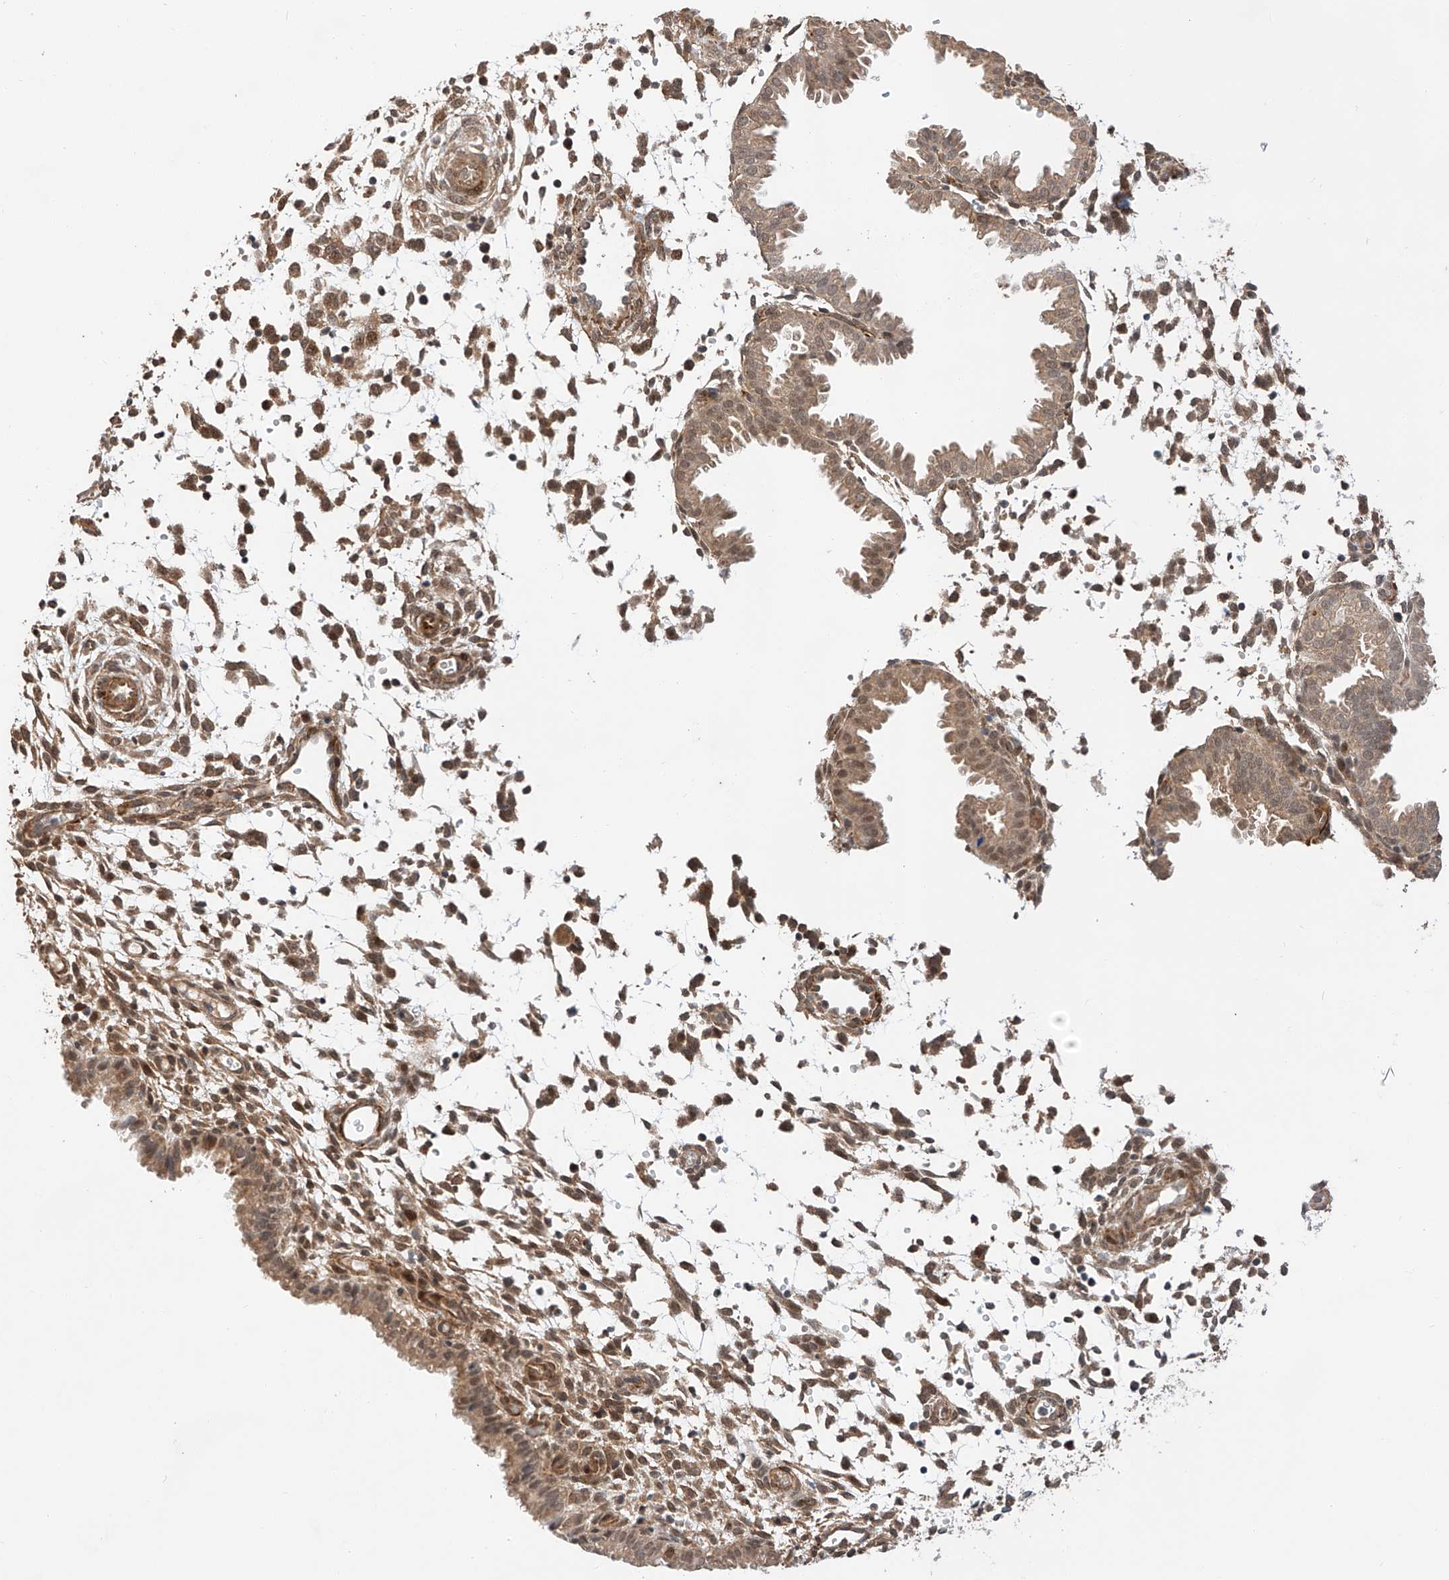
{"staining": {"intensity": "moderate", "quantity": "25%-75%", "location": "cytoplasmic/membranous"}, "tissue": "endometrium", "cell_type": "Cells in endometrial stroma", "image_type": "normal", "snomed": [{"axis": "morphology", "description": "Normal tissue, NOS"}, {"axis": "topography", "description": "Endometrium"}], "caption": "Immunohistochemical staining of benign human endometrium displays moderate cytoplasmic/membranous protein positivity in about 25%-75% of cells in endometrial stroma.", "gene": "RAB23", "patient": {"sex": "female", "age": 33}}